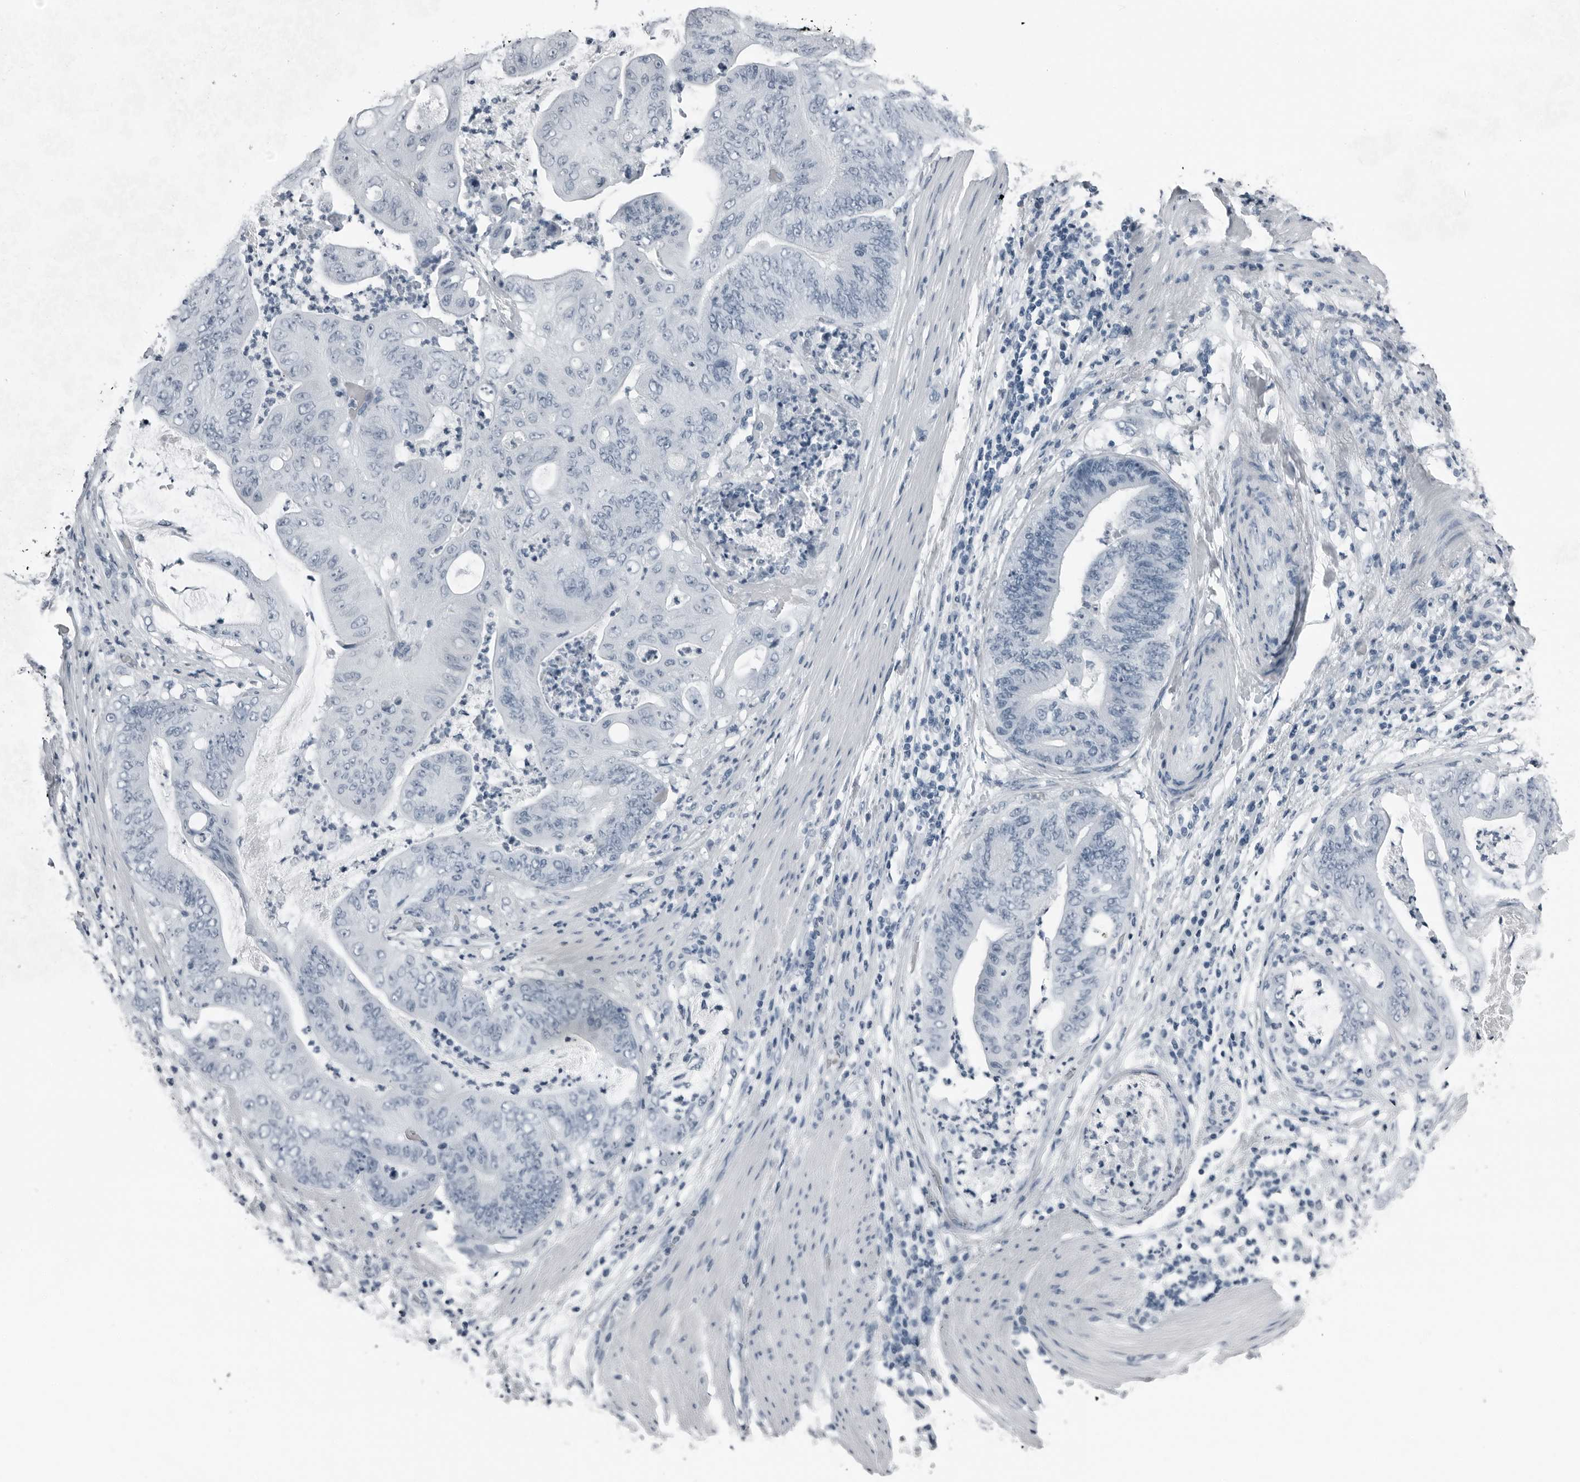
{"staining": {"intensity": "negative", "quantity": "none", "location": "none"}, "tissue": "stomach cancer", "cell_type": "Tumor cells", "image_type": "cancer", "snomed": [{"axis": "morphology", "description": "Adenocarcinoma, NOS"}, {"axis": "topography", "description": "Stomach"}], "caption": "The photomicrograph shows no staining of tumor cells in stomach adenocarcinoma.", "gene": "PRSS1", "patient": {"sex": "female", "age": 73}}